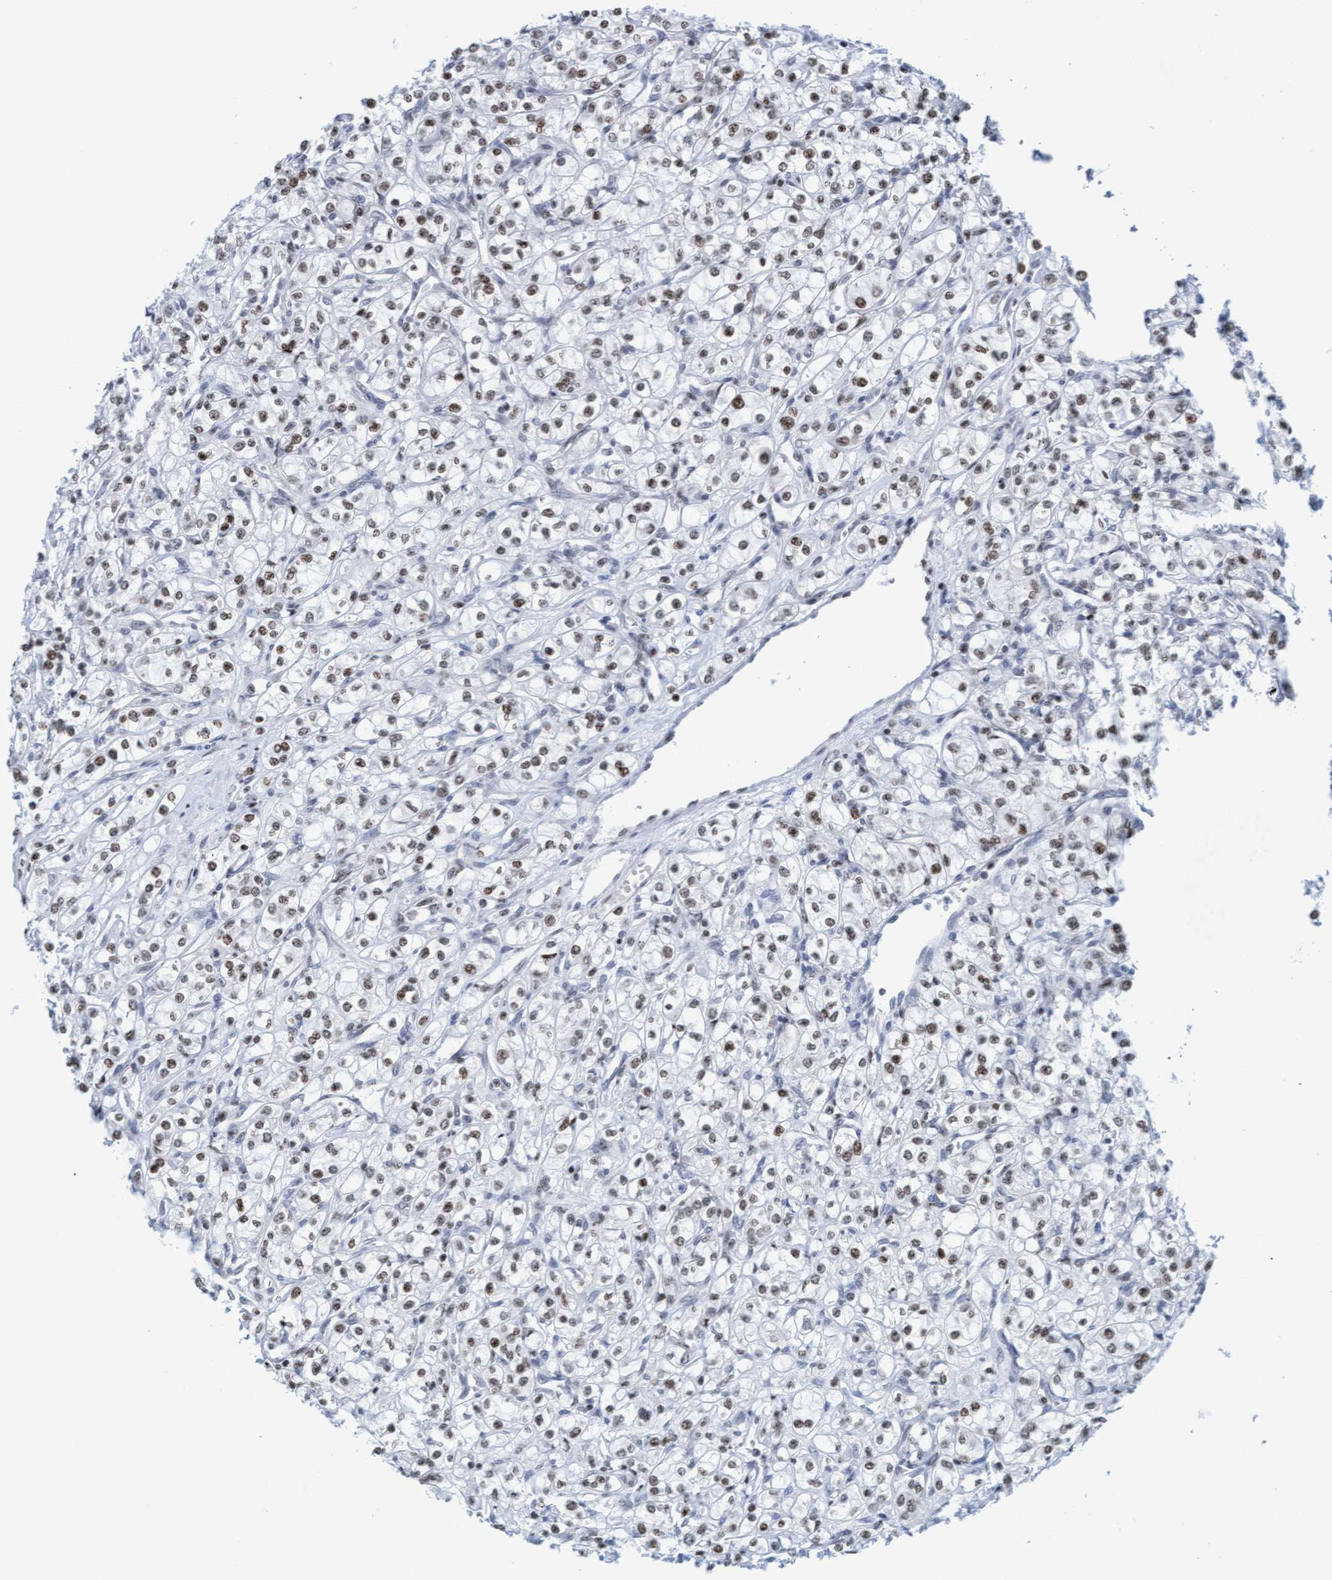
{"staining": {"intensity": "weak", "quantity": ">75%", "location": "nuclear"}, "tissue": "renal cancer", "cell_type": "Tumor cells", "image_type": "cancer", "snomed": [{"axis": "morphology", "description": "Adenocarcinoma, NOS"}, {"axis": "topography", "description": "Kidney"}], "caption": "Immunohistochemical staining of human adenocarcinoma (renal) displays low levels of weak nuclear positivity in approximately >75% of tumor cells.", "gene": "GLRX2", "patient": {"sex": "male", "age": 77}}